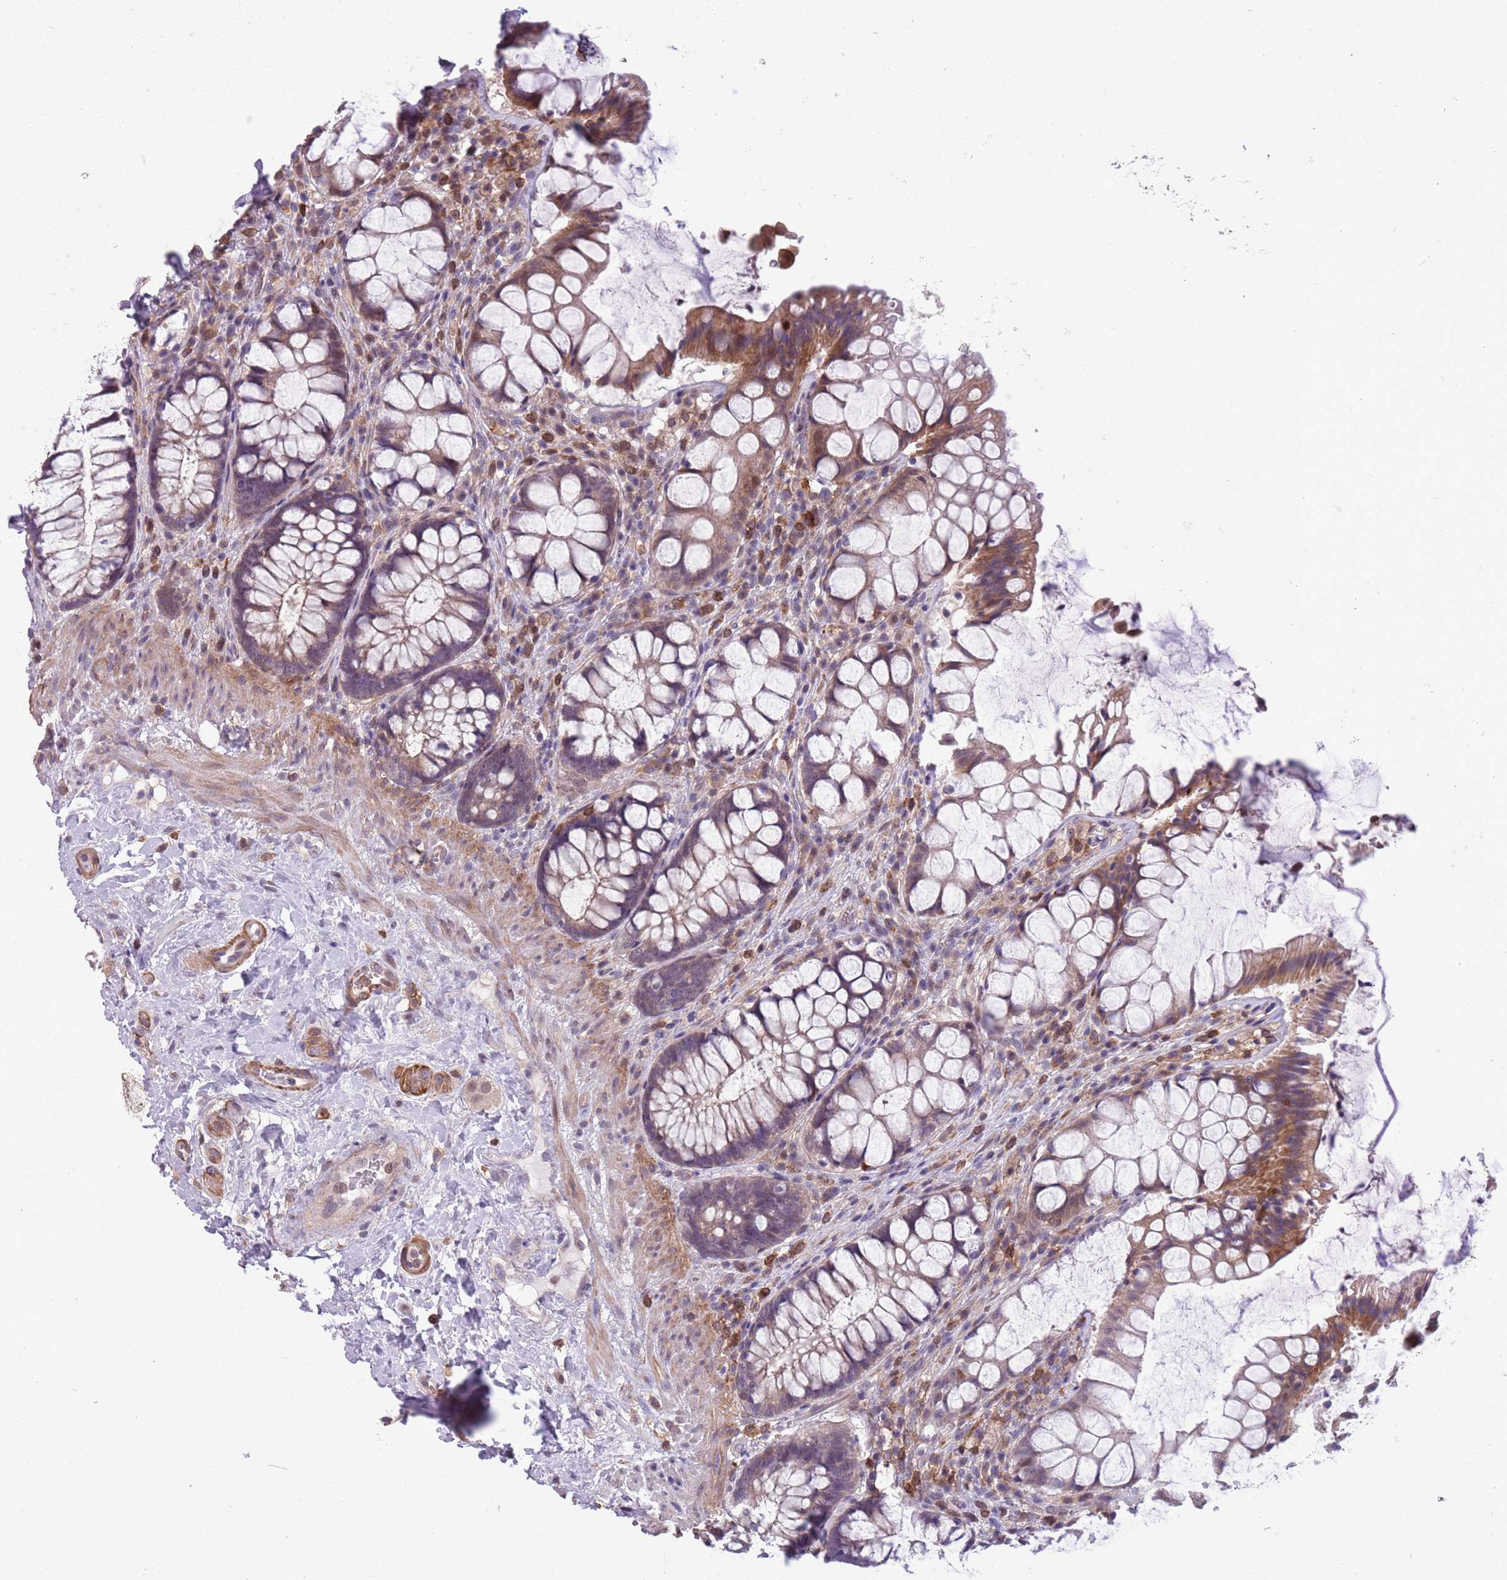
{"staining": {"intensity": "moderate", "quantity": "25%-75%", "location": "cytoplasmic/membranous"}, "tissue": "rectum", "cell_type": "Glandular cells", "image_type": "normal", "snomed": [{"axis": "morphology", "description": "Normal tissue, NOS"}, {"axis": "topography", "description": "Rectum"}], "caption": "Immunohistochemistry (IHC) staining of benign rectum, which reveals medium levels of moderate cytoplasmic/membranous staining in approximately 25%-75% of glandular cells indicating moderate cytoplasmic/membranous protein staining. The staining was performed using DAB (3,3'-diaminobenzidine) (brown) for protein detection and nuclei were counterstained in hematoxylin (blue).", "gene": "JAML", "patient": {"sex": "female", "age": 58}}